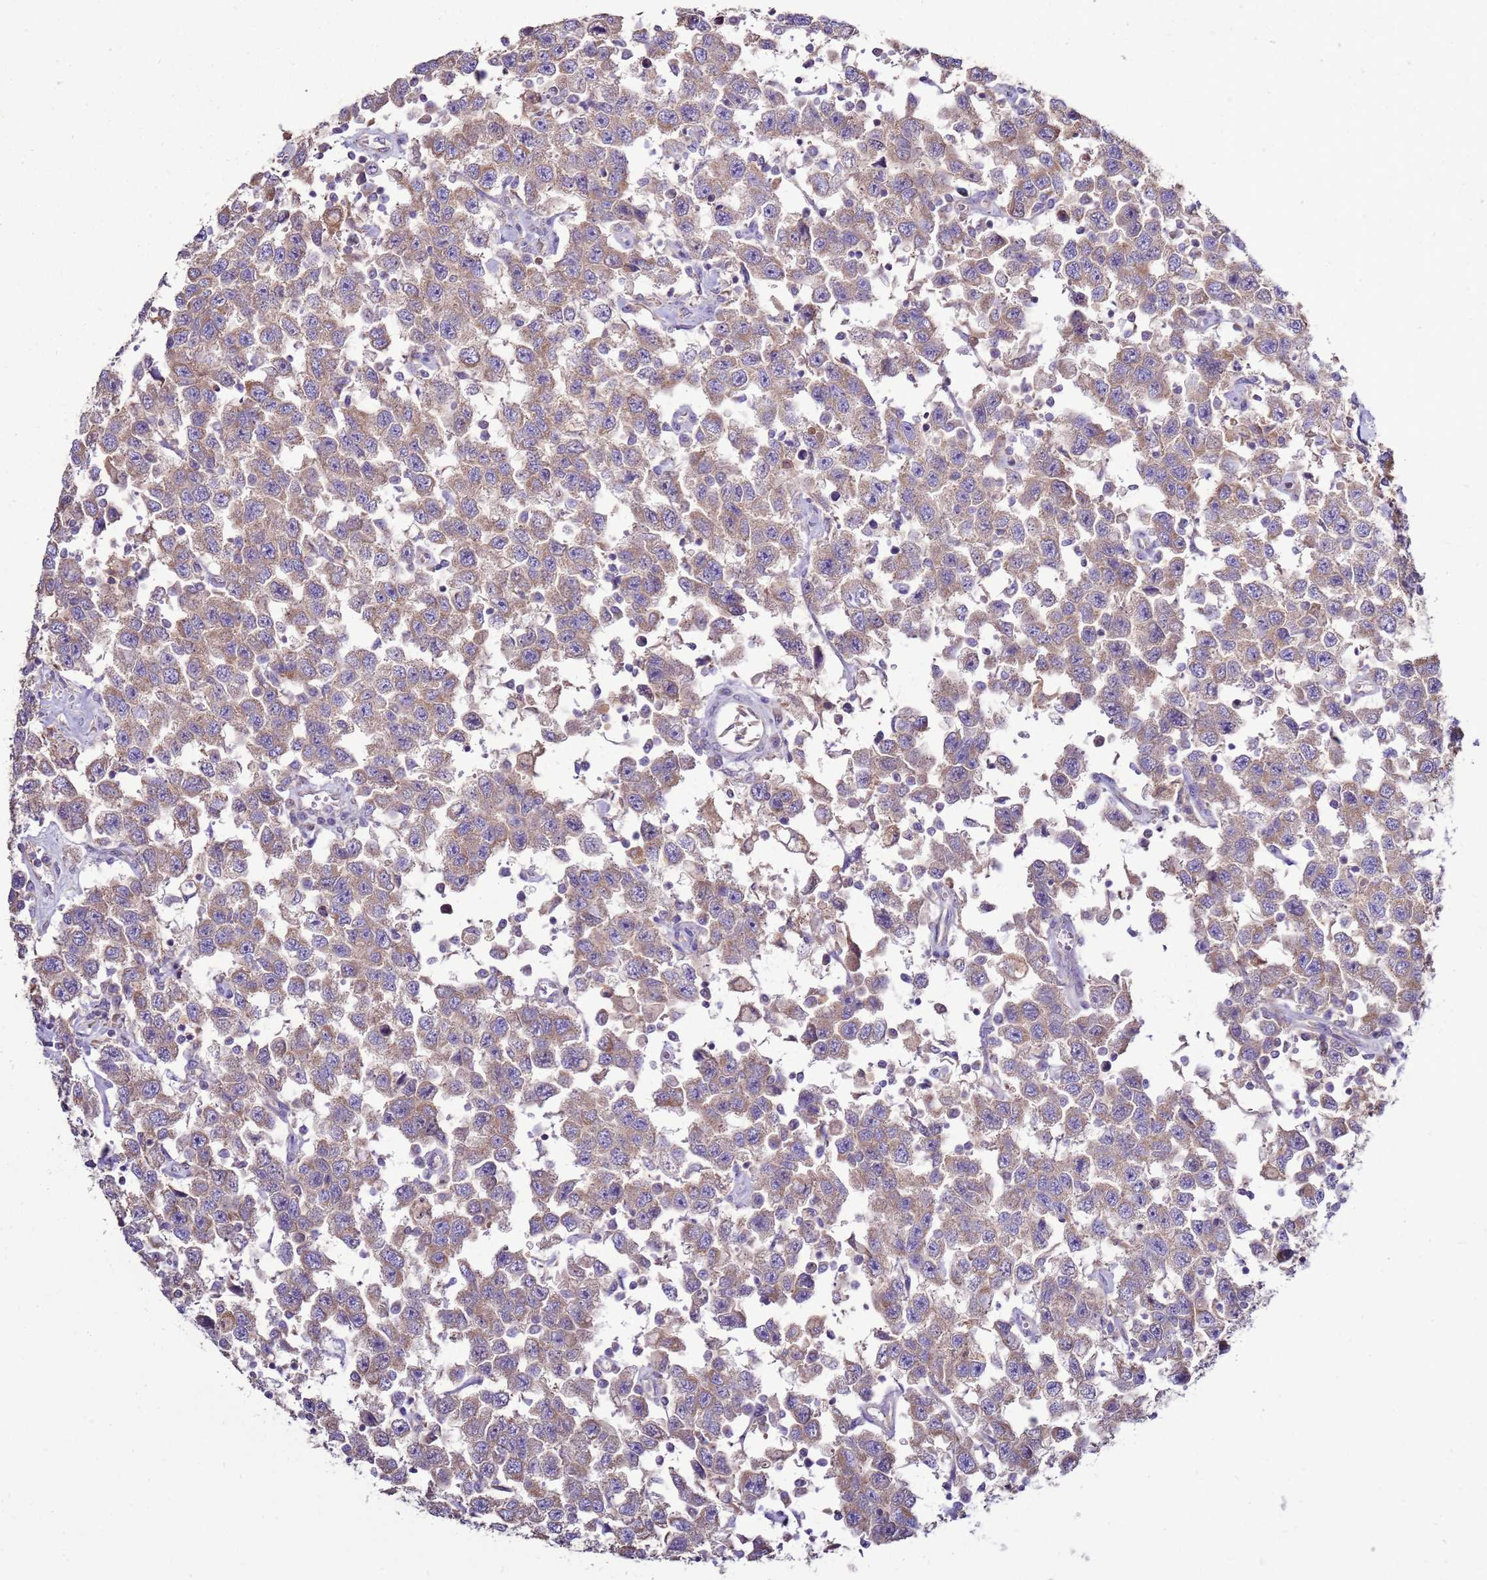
{"staining": {"intensity": "weak", "quantity": ">75%", "location": "cytoplasmic/membranous"}, "tissue": "testis cancer", "cell_type": "Tumor cells", "image_type": "cancer", "snomed": [{"axis": "morphology", "description": "Seminoma, NOS"}, {"axis": "topography", "description": "Testis"}], "caption": "This photomicrograph exhibits immunohistochemistry (IHC) staining of testis seminoma, with low weak cytoplasmic/membranous positivity in approximately >75% of tumor cells.", "gene": "TRAPPC4", "patient": {"sex": "male", "age": 41}}